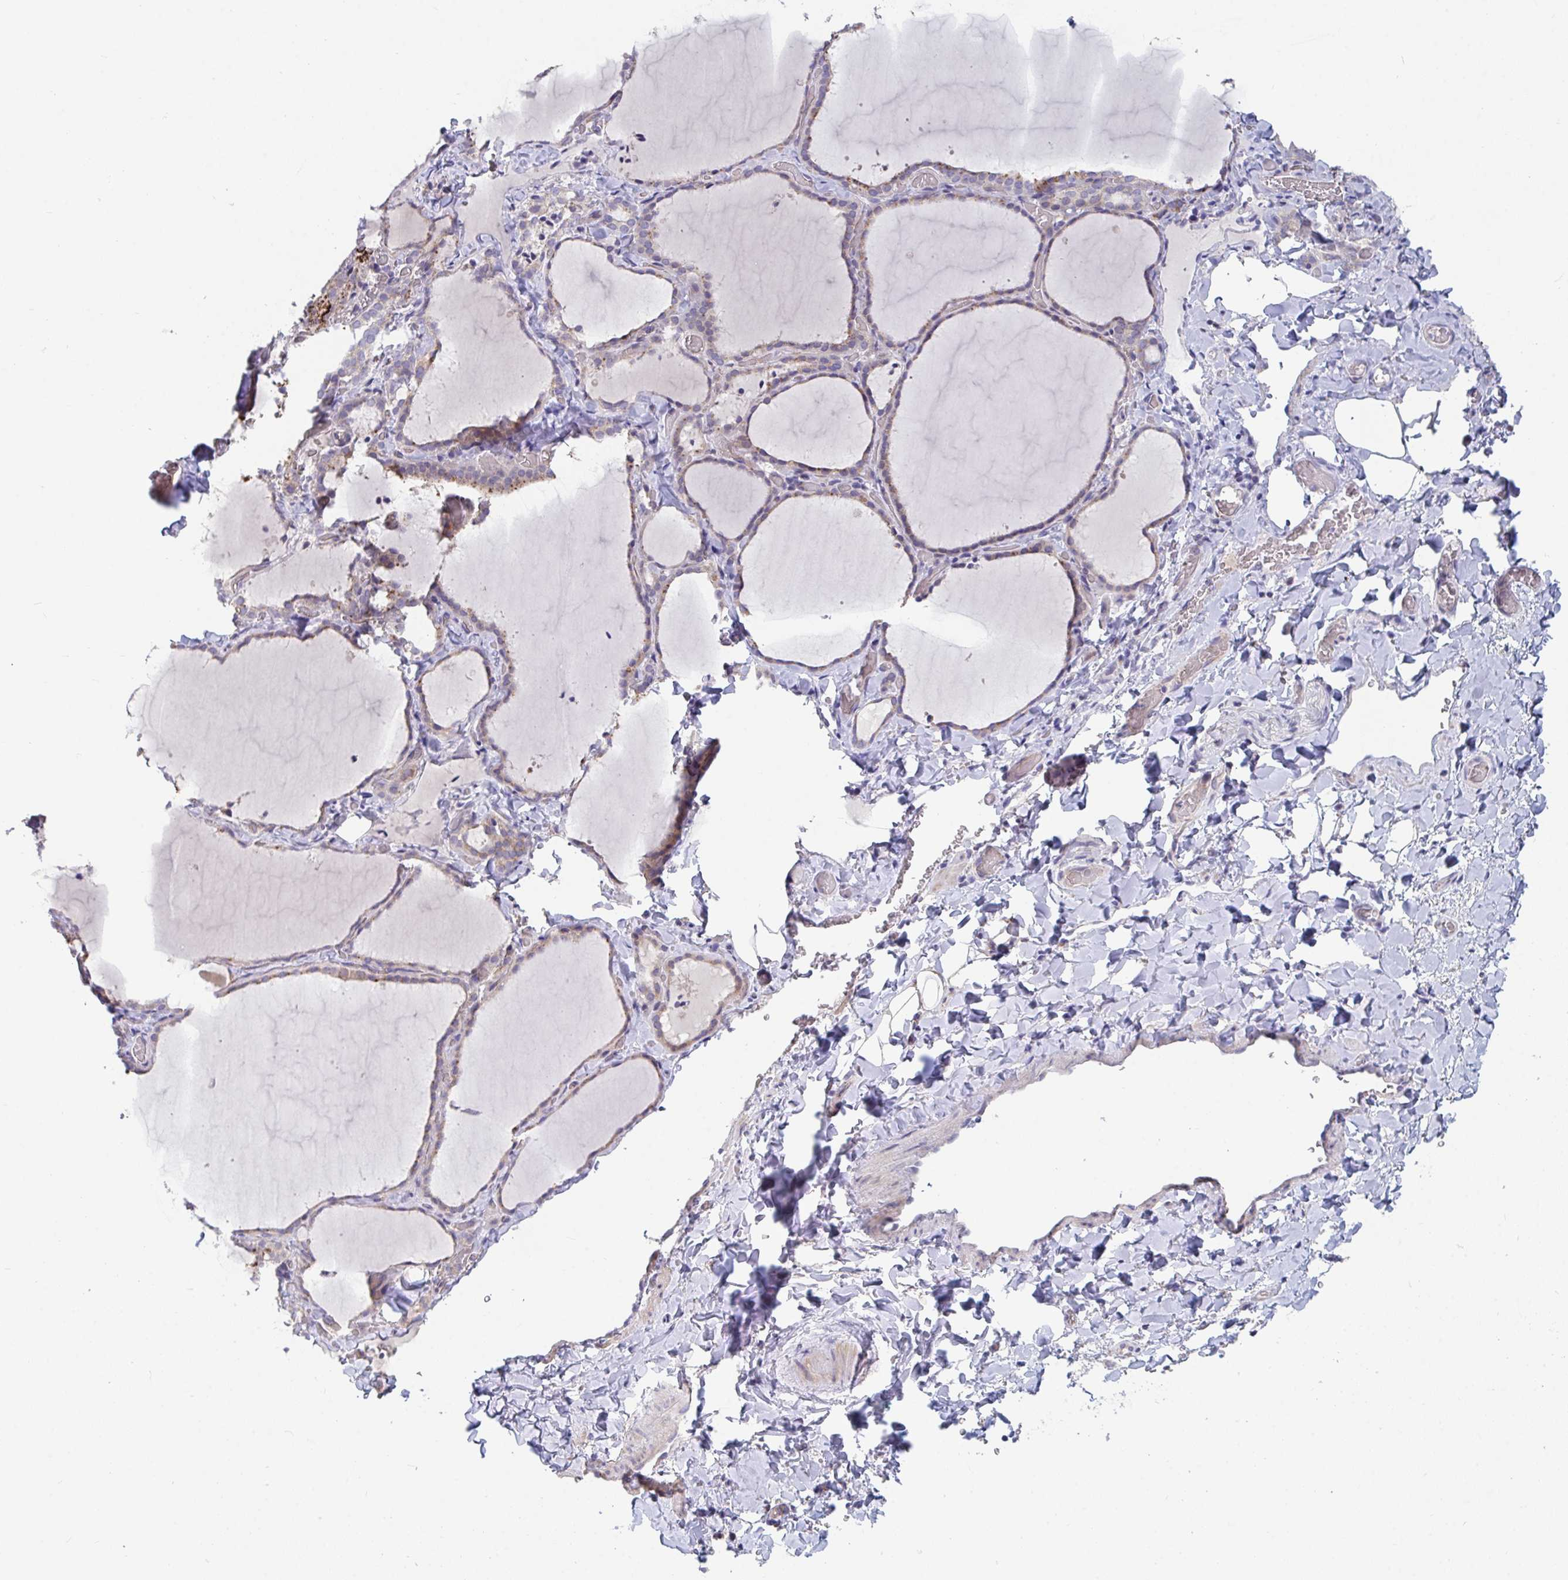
{"staining": {"intensity": "weak", "quantity": ">75%", "location": "cytoplasmic/membranous"}, "tissue": "thyroid gland", "cell_type": "Glandular cells", "image_type": "normal", "snomed": [{"axis": "morphology", "description": "Normal tissue, NOS"}, {"axis": "topography", "description": "Thyroid gland"}], "caption": "Immunohistochemical staining of benign human thyroid gland exhibits weak cytoplasmic/membranous protein staining in about >75% of glandular cells.", "gene": "FAM156A", "patient": {"sex": "female", "age": 22}}